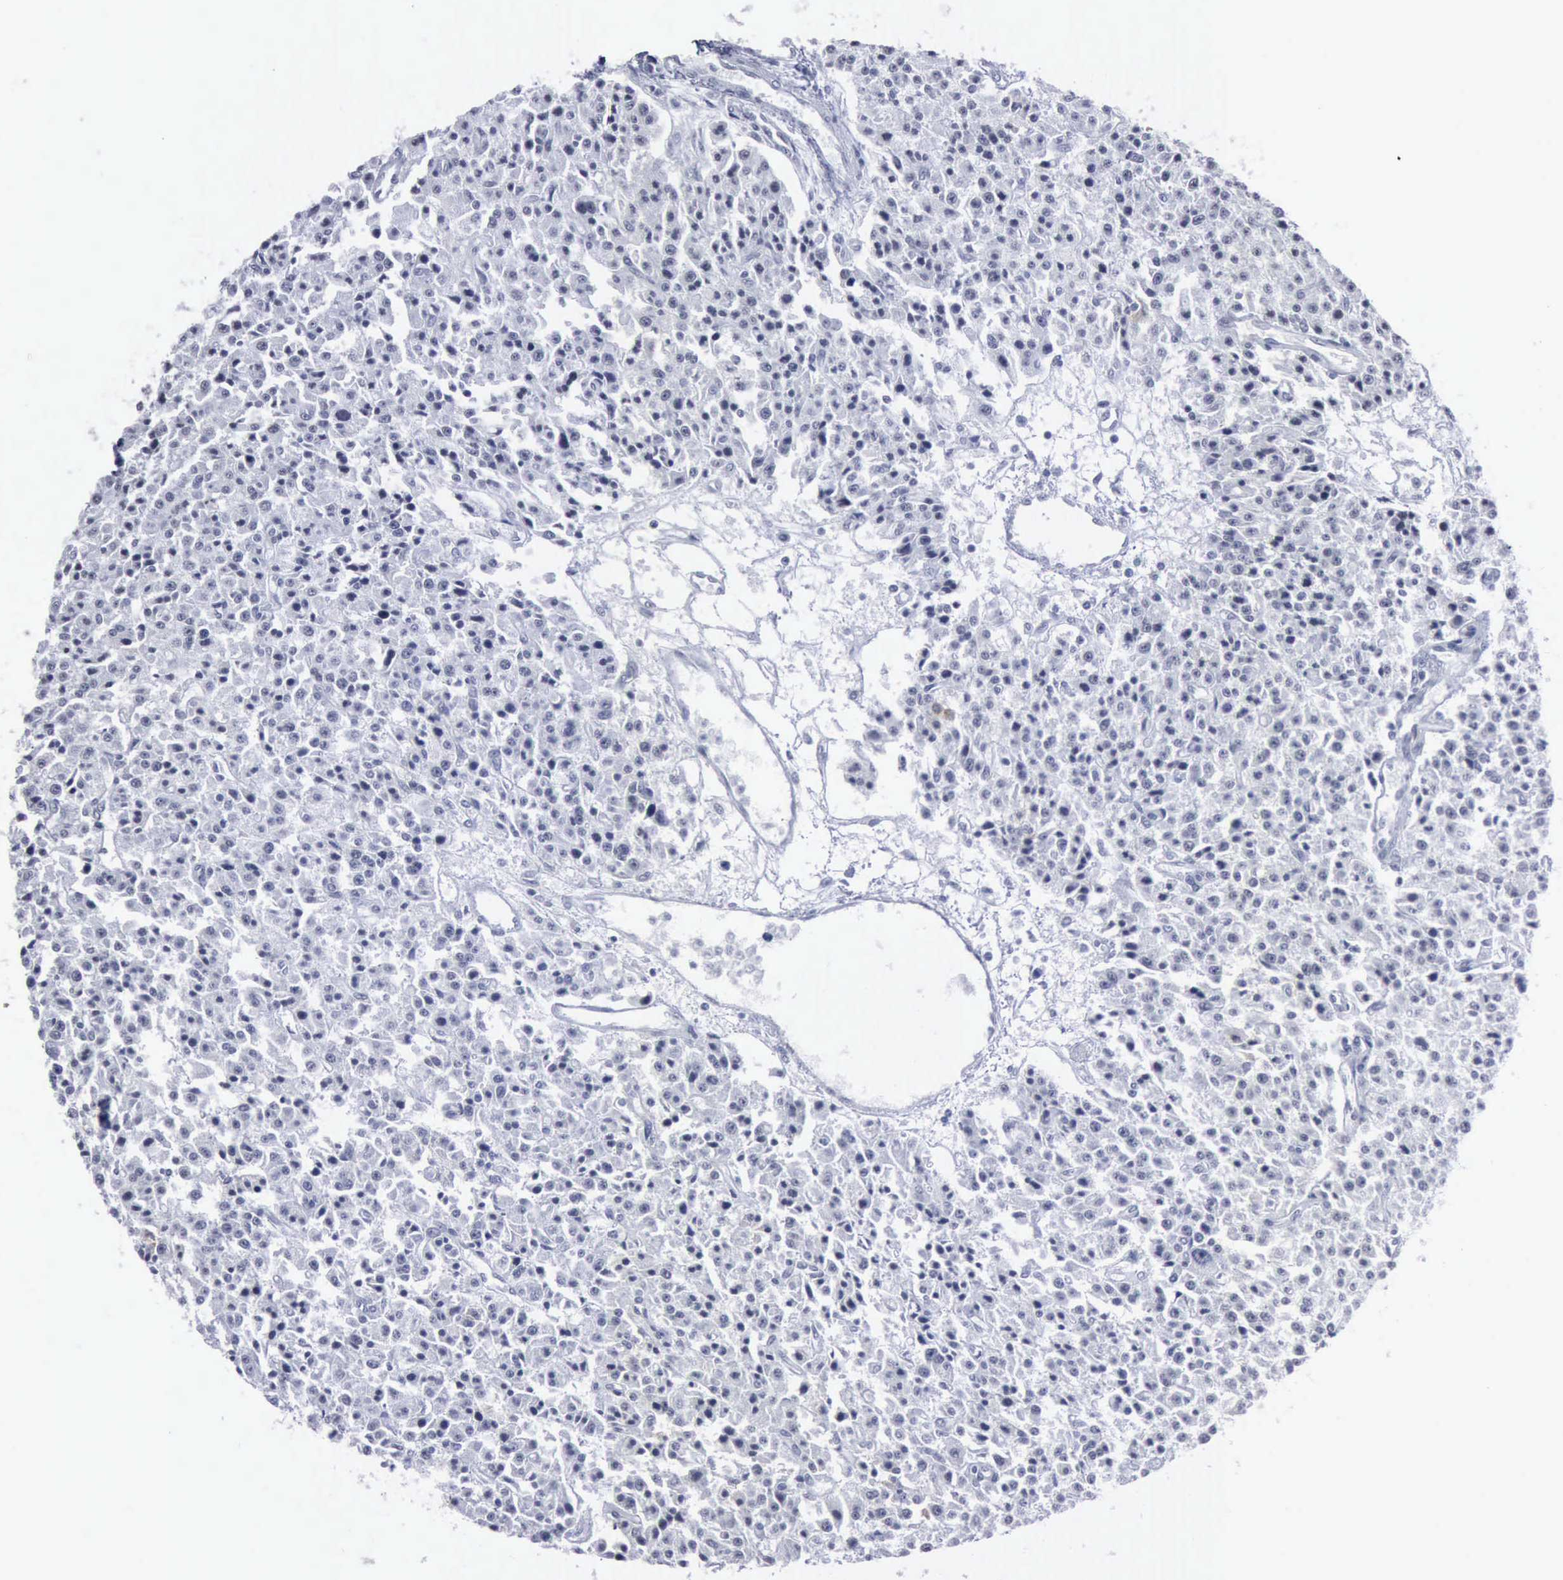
{"staining": {"intensity": "negative", "quantity": "none", "location": "none"}, "tissue": "carcinoid", "cell_type": "Tumor cells", "image_type": "cancer", "snomed": [{"axis": "morphology", "description": "Carcinoid, malignant, NOS"}, {"axis": "topography", "description": "Stomach"}], "caption": "Immunohistochemical staining of malignant carcinoid reveals no significant positivity in tumor cells.", "gene": "BRD1", "patient": {"sex": "female", "age": 76}}